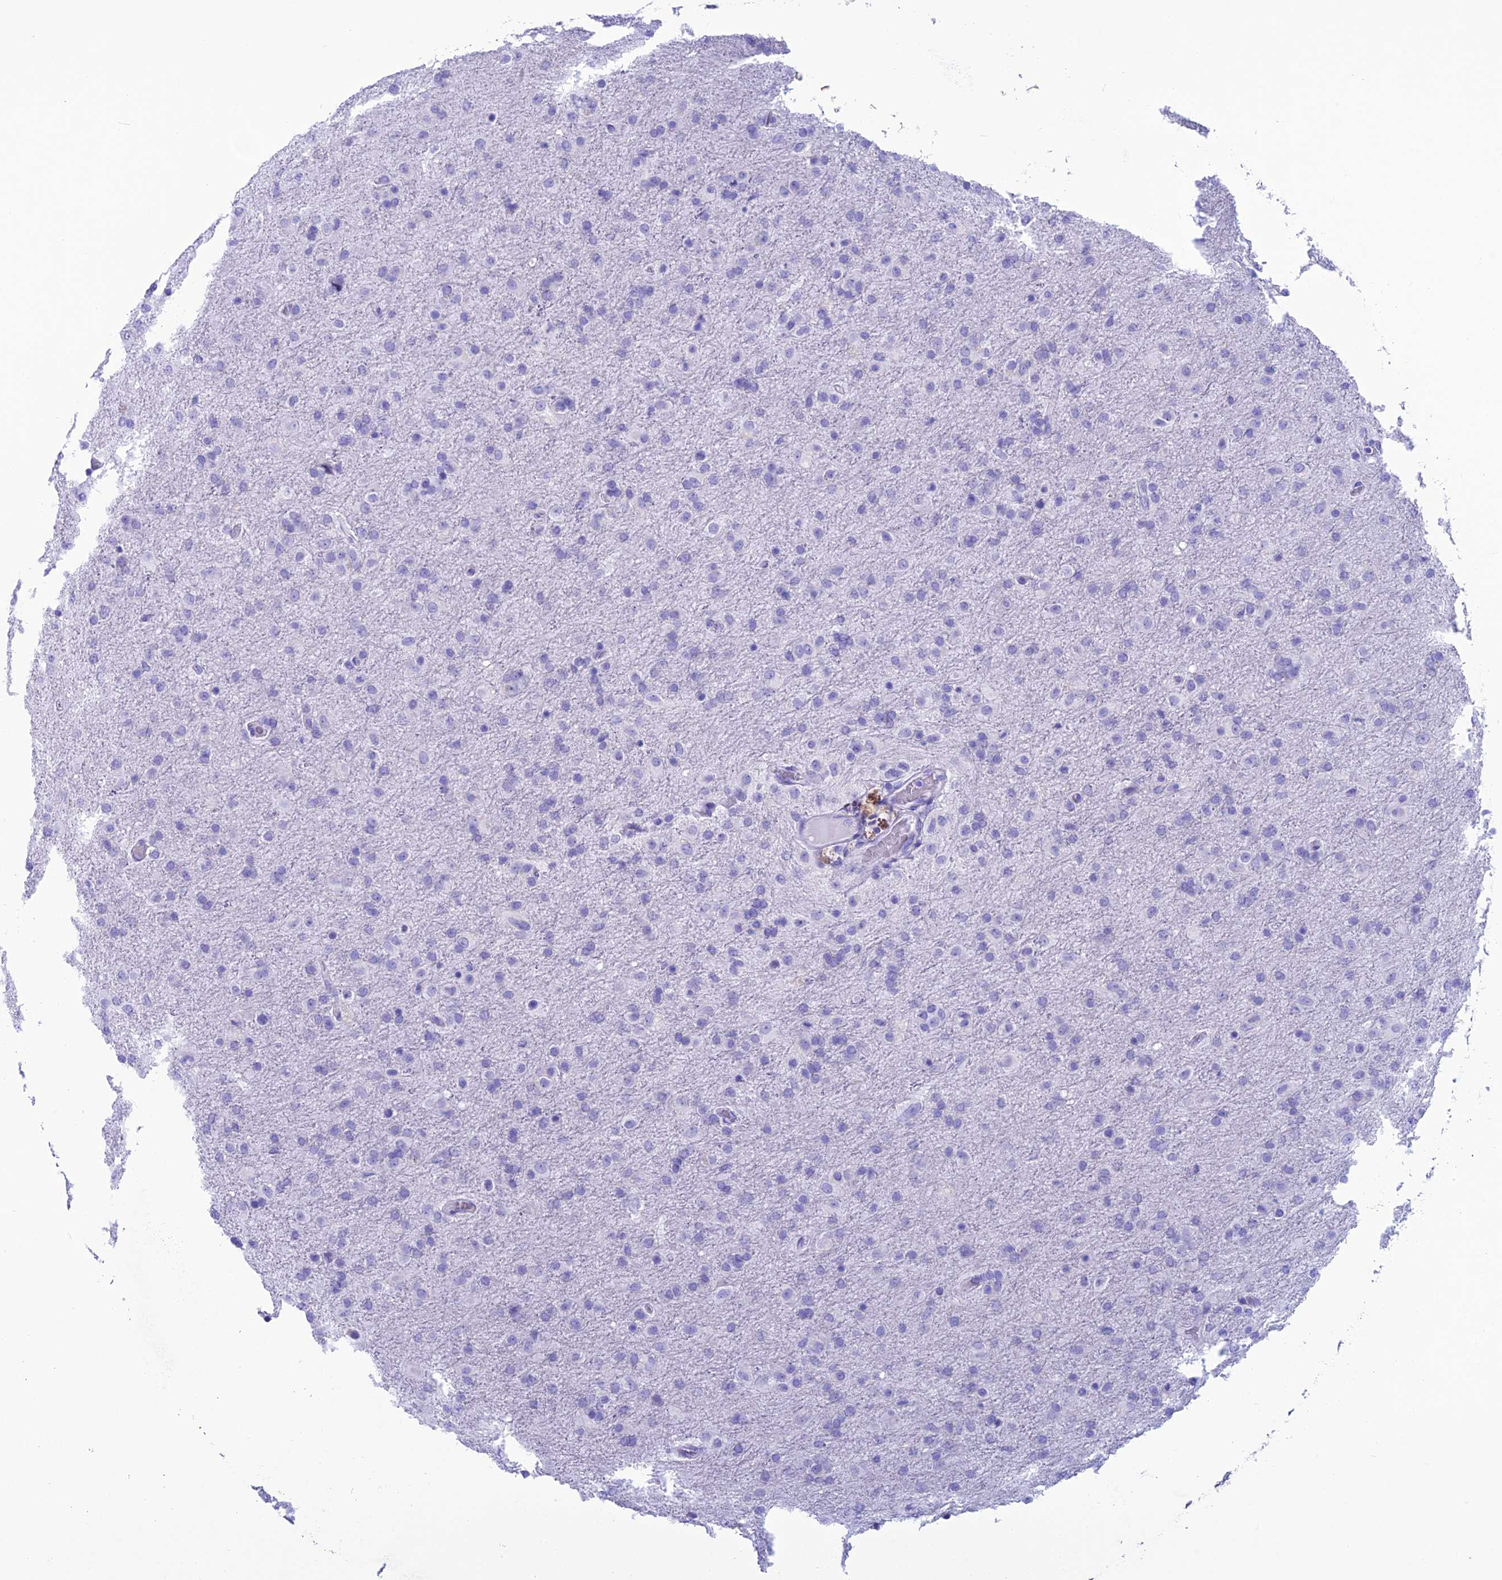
{"staining": {"intensity": "negative", "quantity": "none", "location": "none"}, "tissue": "glioma", "cell_type": "Tumor cells", "image_type": "cancer", "snomed": [{"axis": "morphology", "description": "Glioma, malignant, Low grade"}, {"axis": "topography", "description": "Brain"}], "caption": "Glioma was stained to show a protein in brown. There is no significant staining in tumor cells.", "gene": "TRAM1L1", "patient": {"sex": "male", "age": 65}}